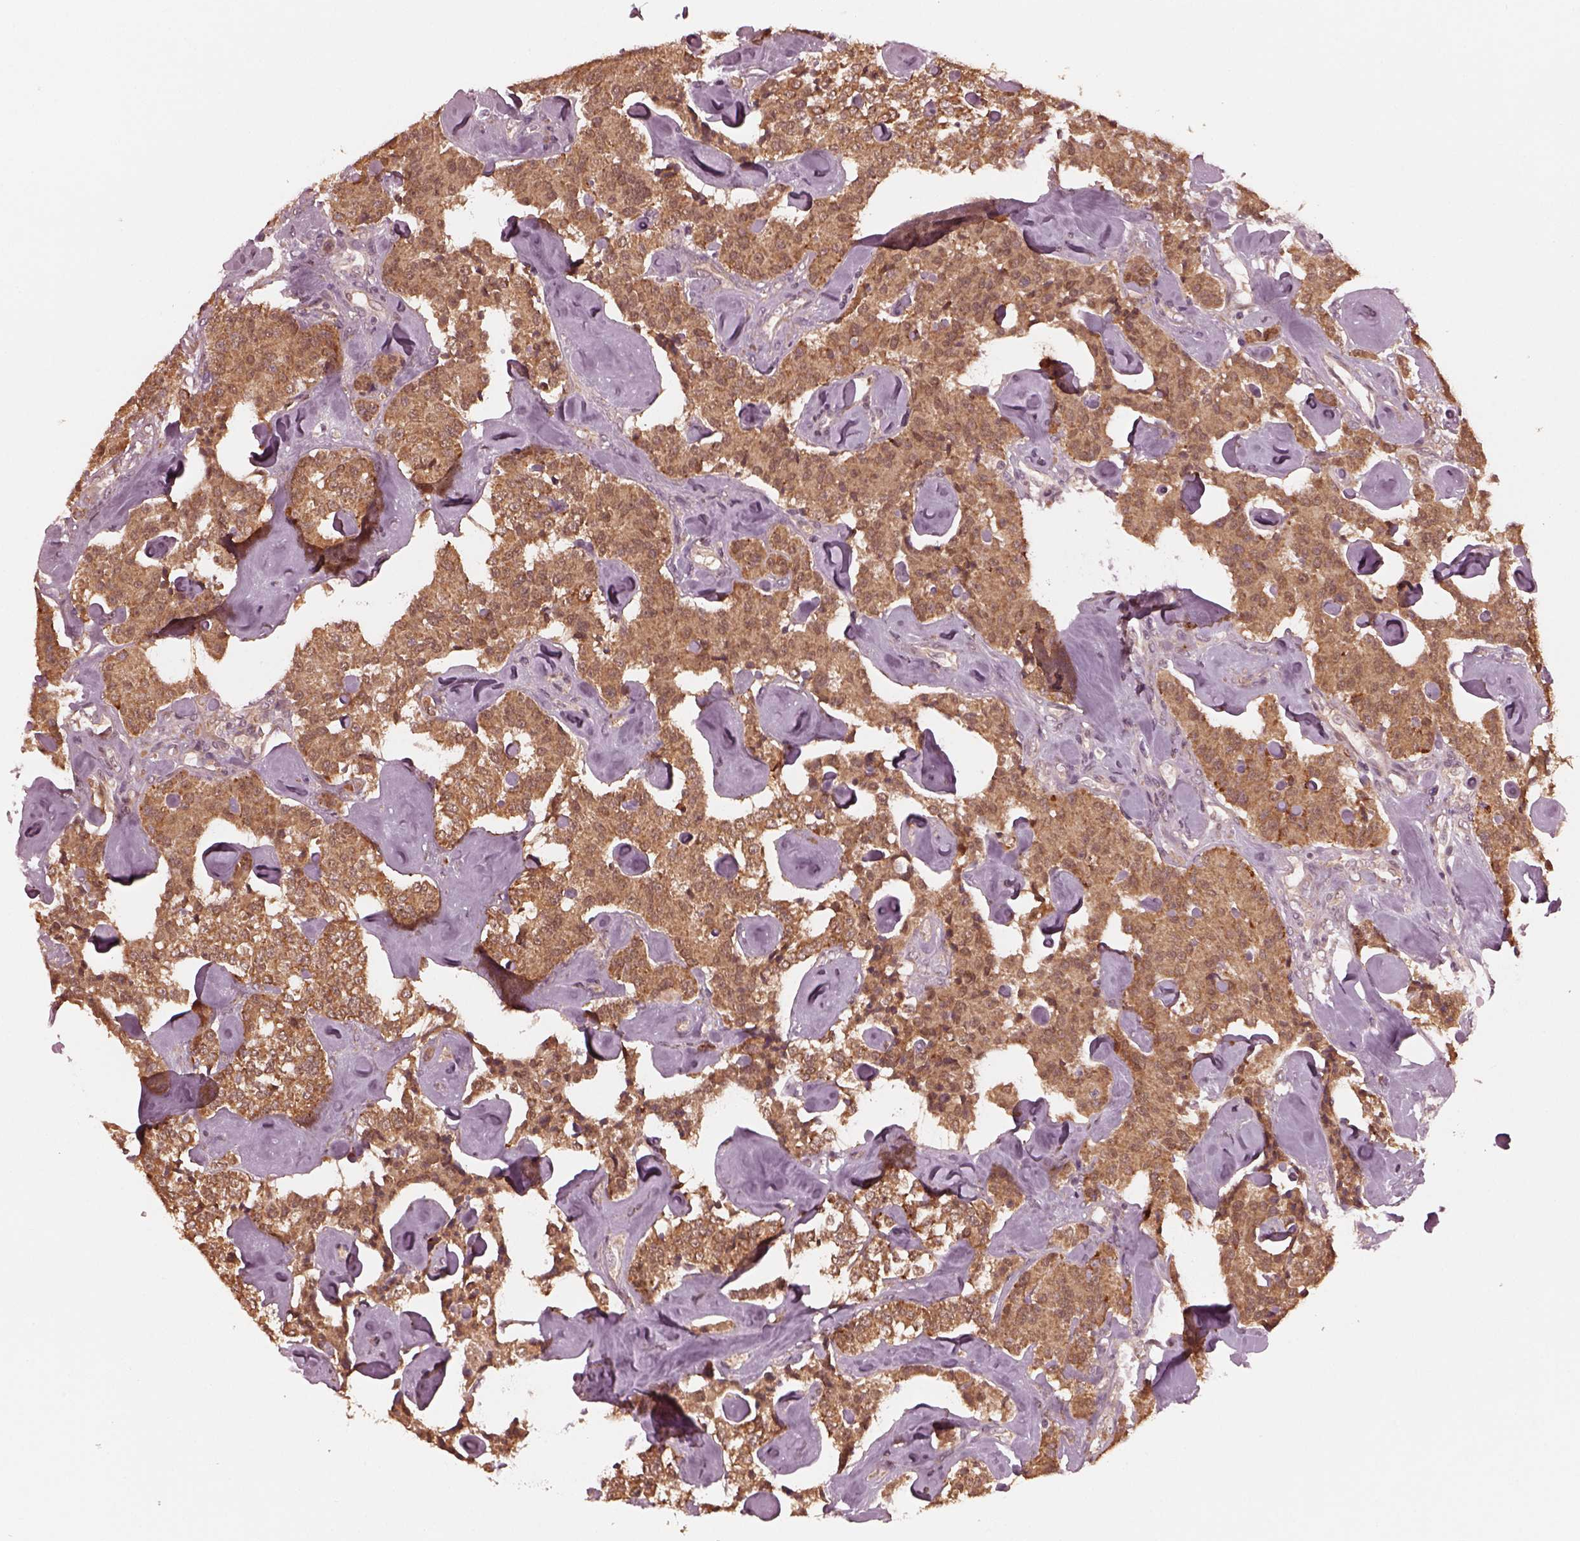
{"staining": {"intensity": "moderate", "quantity": ">75%", "location": "cytoplasmic/membranous"}, "tissue": "carcinoid", "cell_type": "Tumor cells", "image_type": "cancer", "snomed": [{"axis": "morphology", "description": "Carcinoid, malignant, NOS"}, {"axis": "topography", "description": "Pancreas"}], "caption": "IHC staining of carcinoid, which shows medium levels of moderate cytoplasmic/membranous expression in about >75% of tumor cells indicating moderate cytoplasmic/membranous protein positivity. The staining was performed using DAB (brown) for protein detection and nuclei were counterstained in hematoxylin (blue).", "gene": "FAF2", "patient": {"sex": "male", "age": 41}}